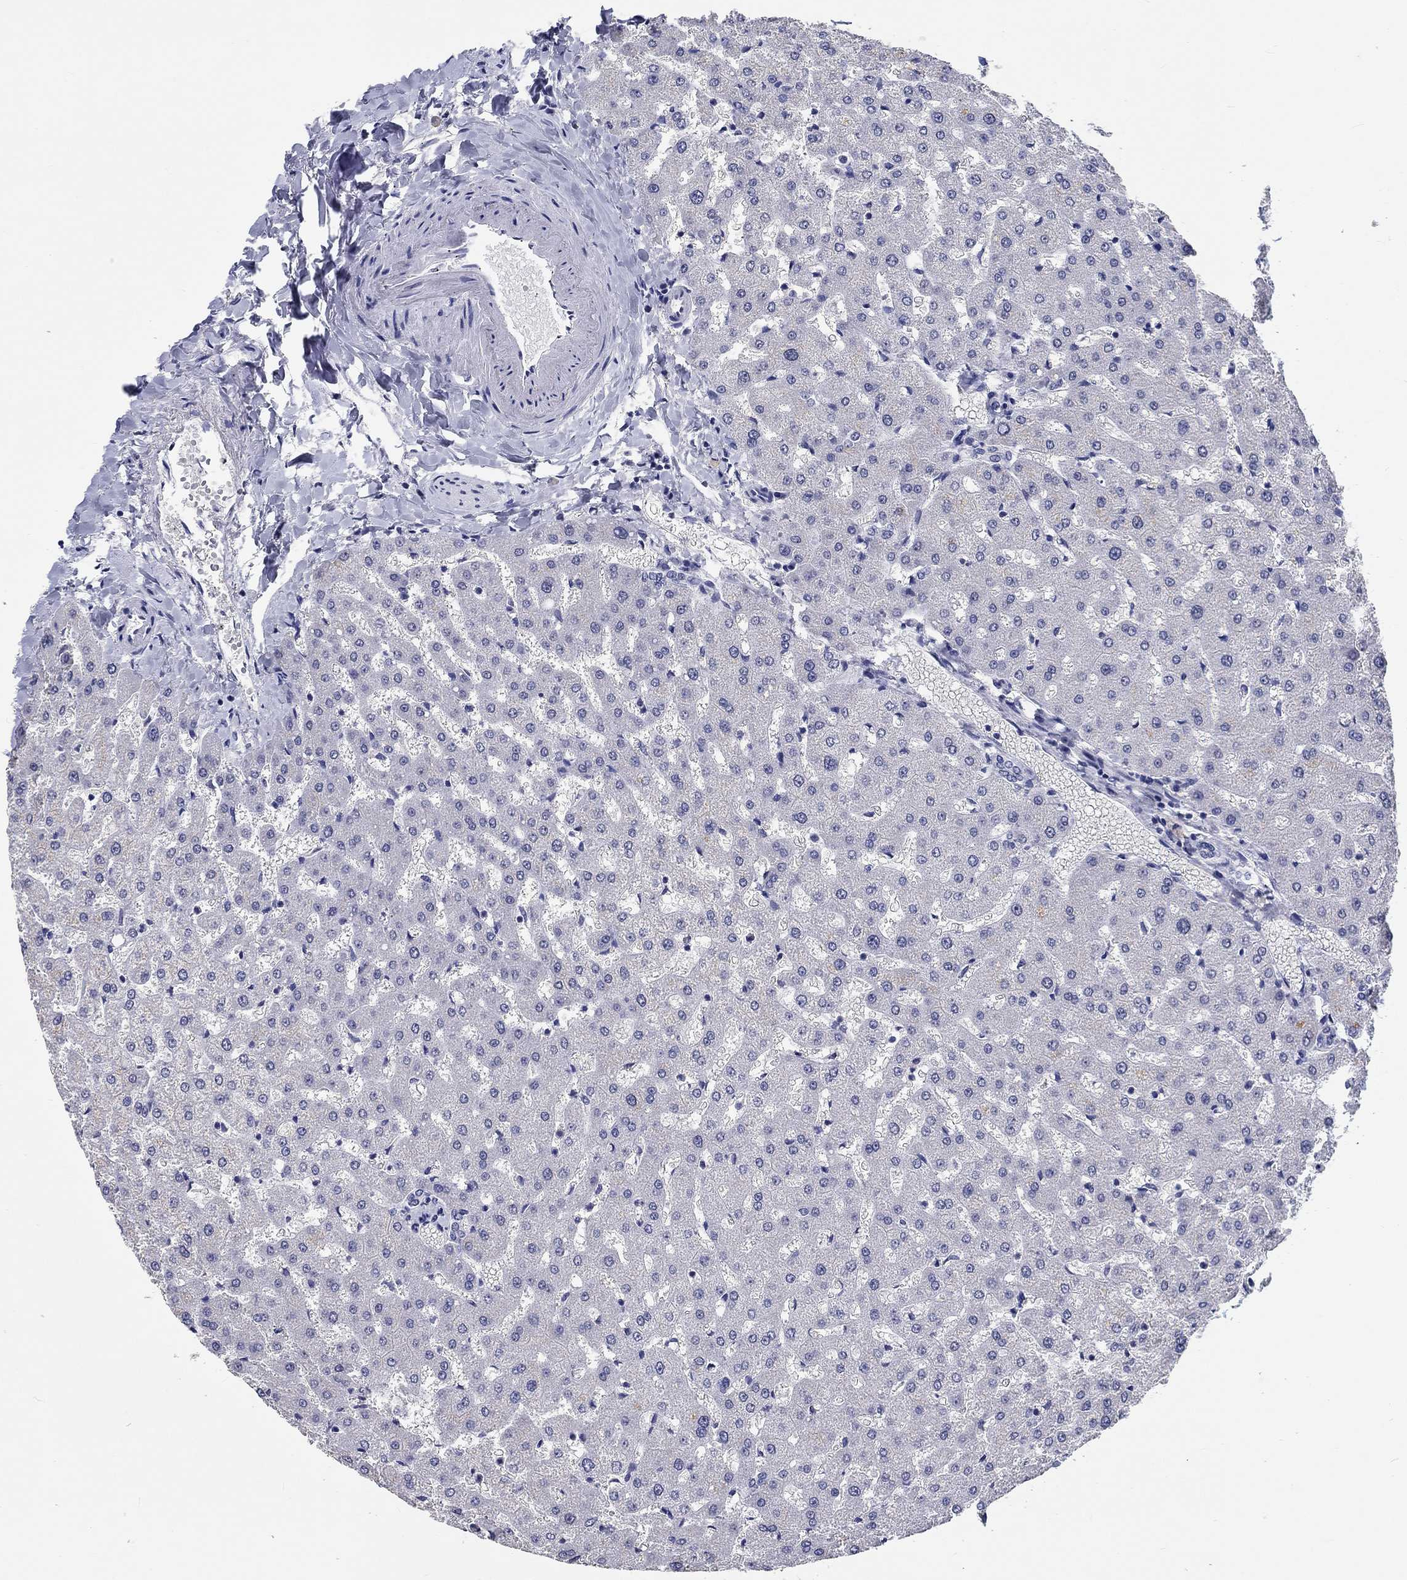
{"staining": {"intensity": "negative", "quantity": "none", "location": "none"}, "tissue": "liver", "cell_type": "Cholangiocytes", "image_type": "normal", "snomed": [{"axis": "morphology", "description": "Normal tissue, NOS"}, {"axis": "topography", "description": "Liver"}], "caption": "This is a micrograph of immunohistochemistry staining of benign liver, which shows no positivity in cholangiocytes.", "gene": "GRIN1", "patient": {"sex": "female", "age": 50}}